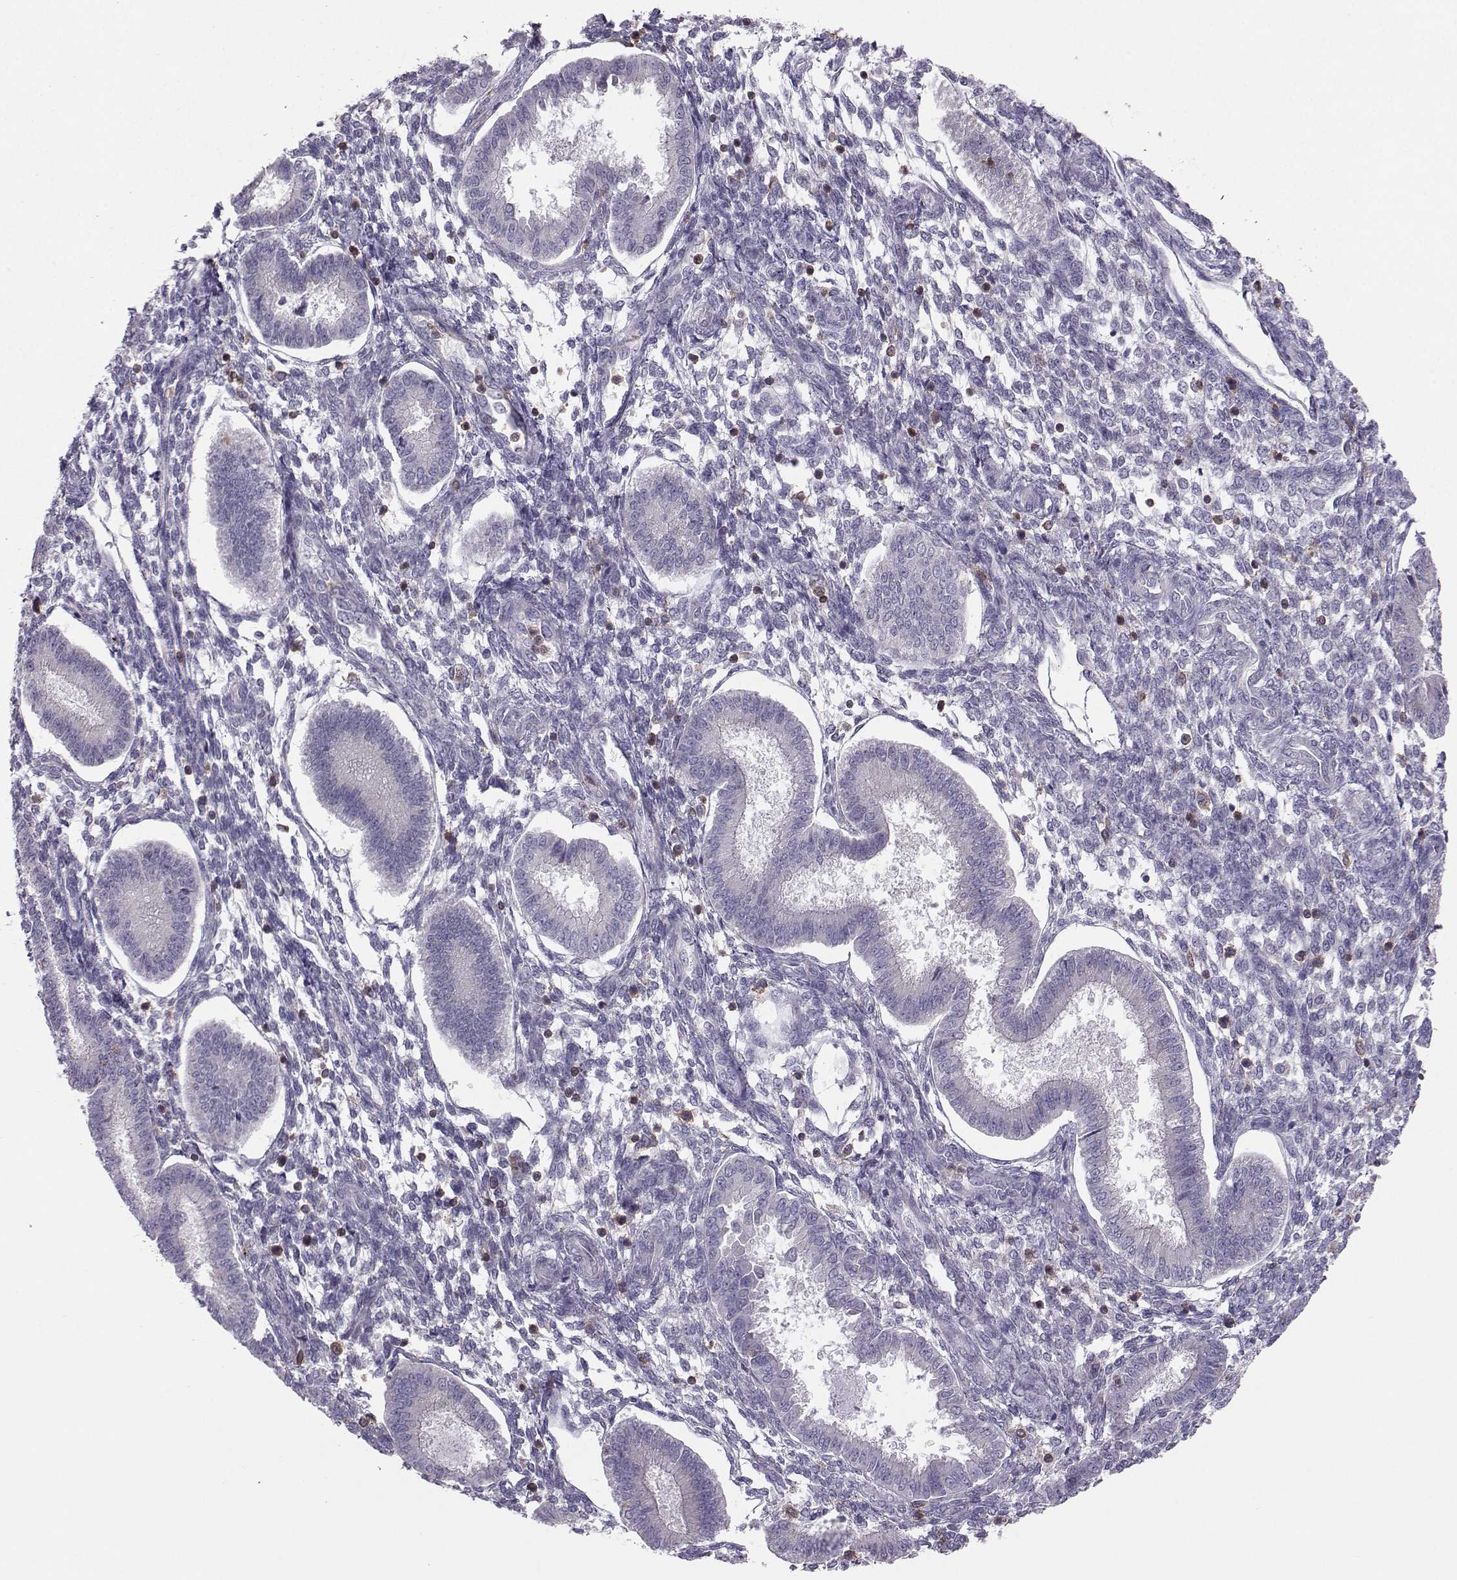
{"staining": {"intensity": "negative", "quantity": "none", "location": "none"}, "tissue": "endometrium", "cell_type": "Cells in endometrial stroma", "image_type": "normal", "snomed": [{"axis": "morphology", "description": "Normal tissue, NOS"}, {"axis": "topography", "description": "Endometrium"}], "caption": "A high-resolution image shows immunohistochemistry (IHC) staining of benign endometrium, which shows no significant expression in cells in endometrial stroma. (Immunohistochemistry (ihc), brightfield microscopy, high magnification).", "gene": "ZBTB32", "patient": {"sex": "female", "age": 43}}